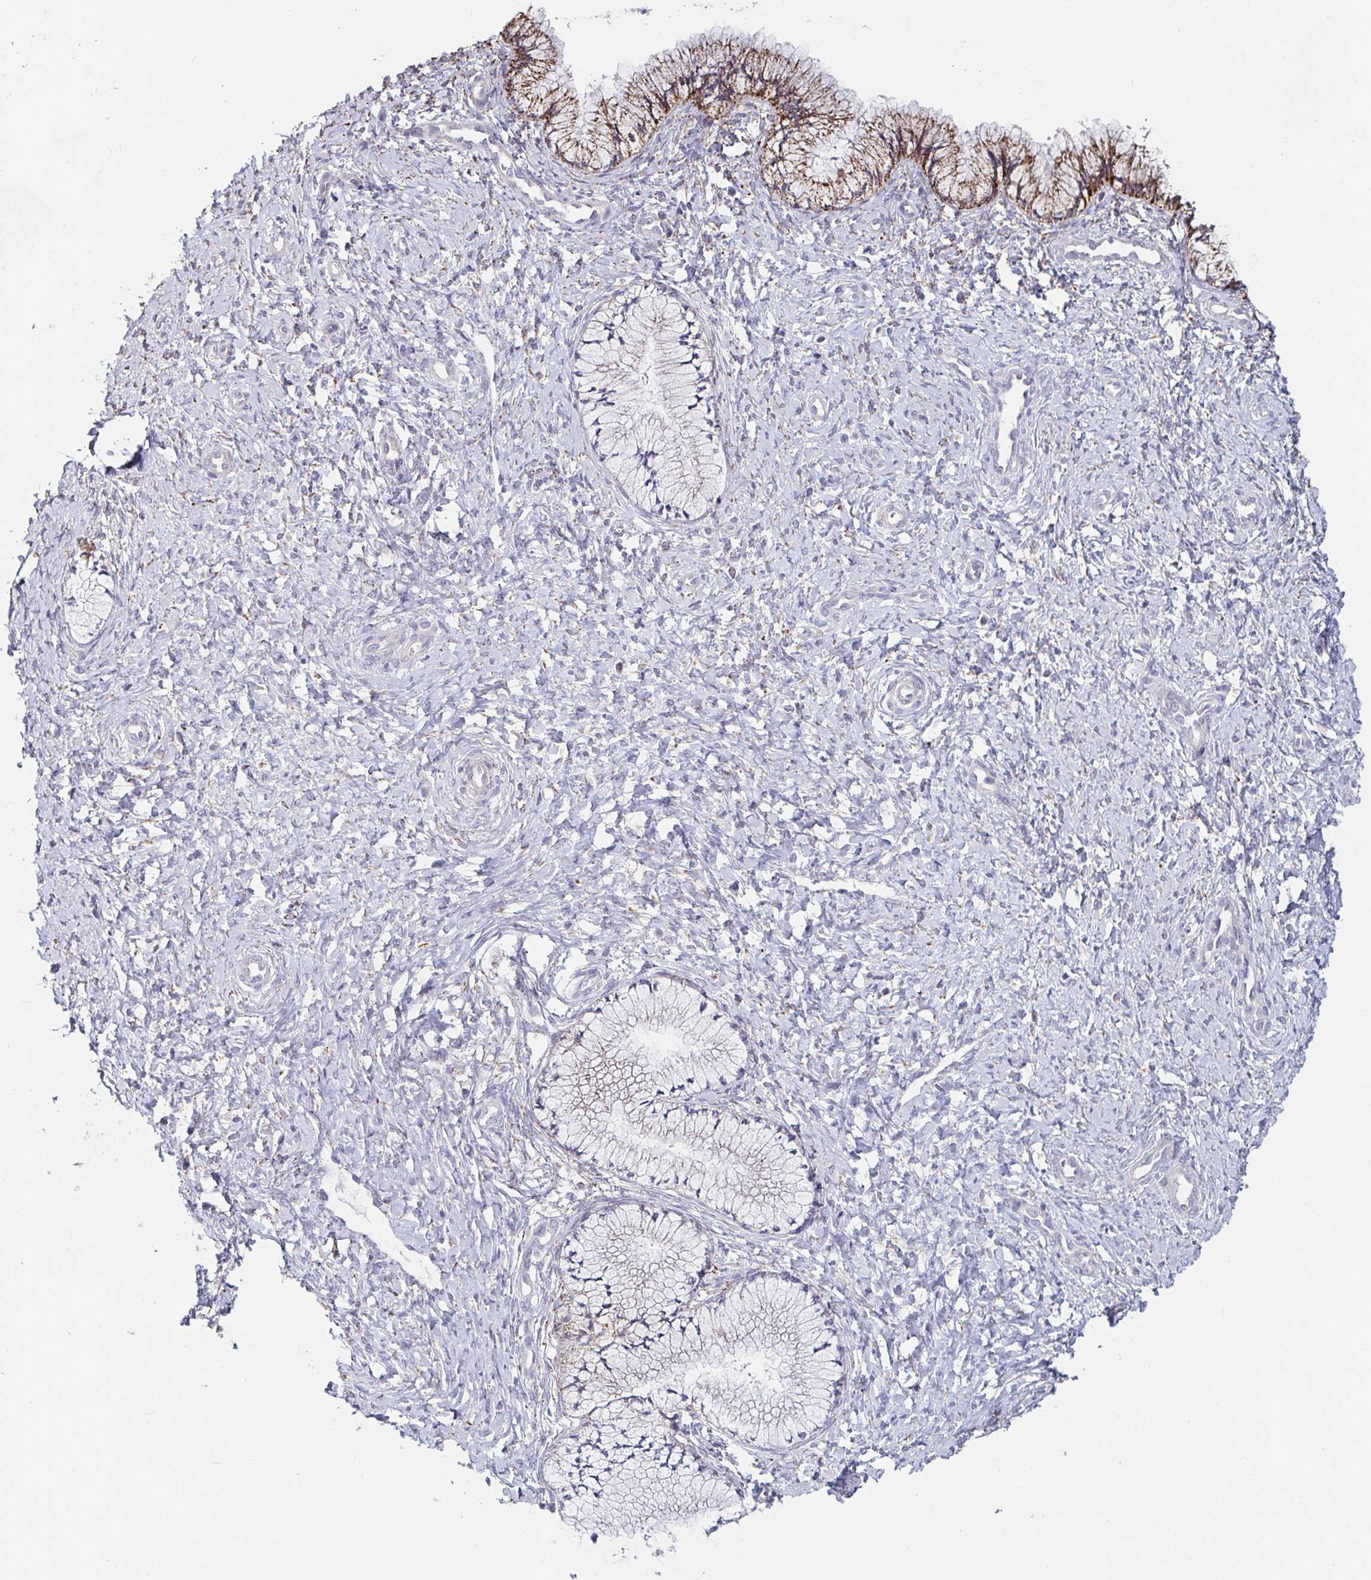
{"staining": {"intensity": "strong", "quantity": "<25%", "location": "cytoplasmic/membranous"}, "tissue": "cervix", "cell_type": "Glandular cells", "image_type": "normal", "snomed": [{"axis": "morphology", "description": "Normal tissue, NOS"}, {"axis": "topography", "description": "Cervix"}], "caption": "Brown immunohistochemical staining in unremarkable cervix exhibits strong cytoplasmic/membranous staining in approximately <25% of glandular cells.", "gene": "FAM156A", "patient": {"sex": "female", "age": 37}}